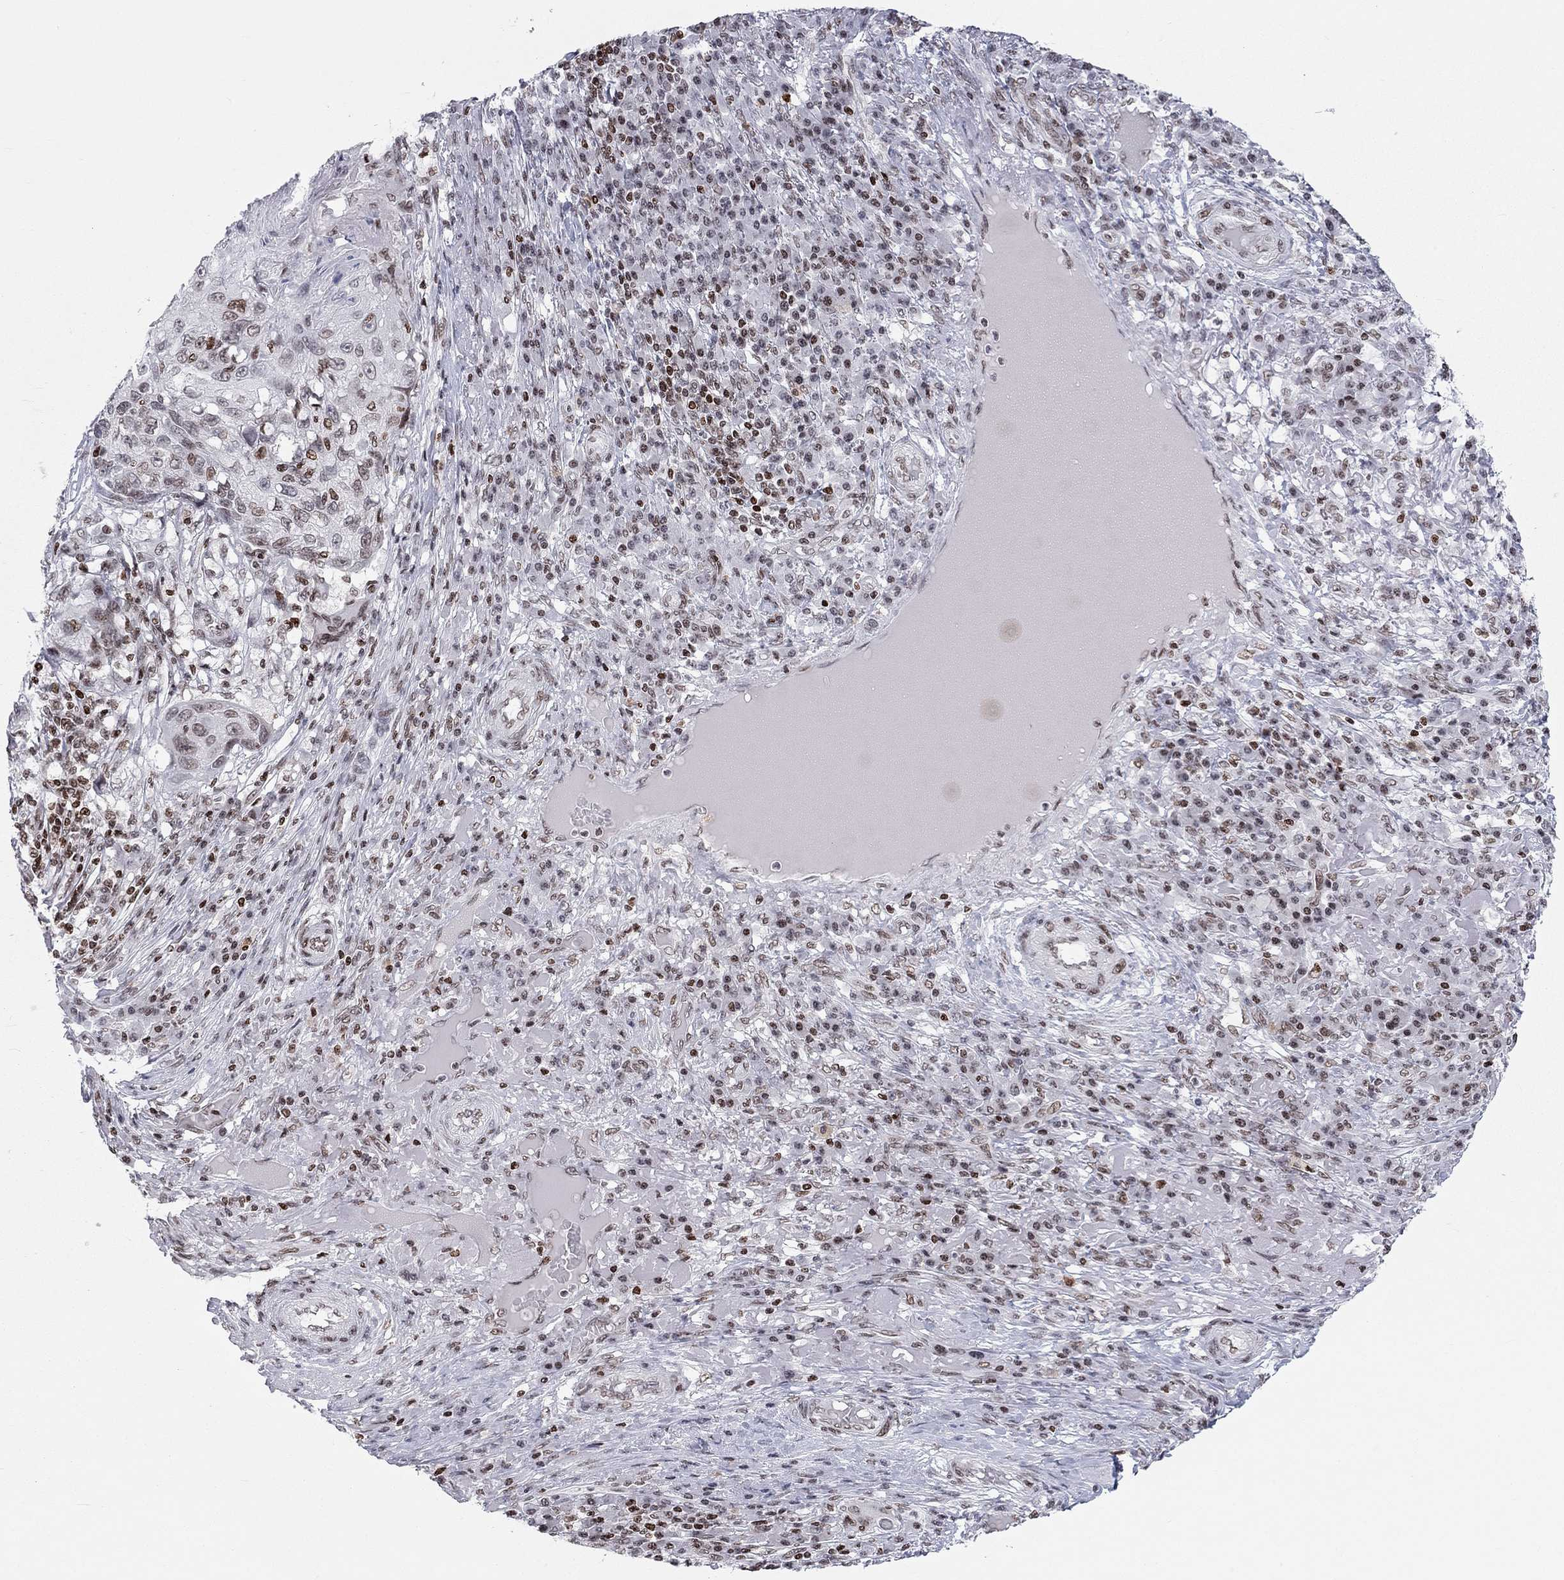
{"staining": {"intensity": "moderate", "quantity": "<25%", "location": "nuclear"}, "tissue": "skin cancer", "cell_type": "Tumor cells", "image_type": "cancer", "snomed": [{"axis": "morphology", "description": "Squamous cell carcinoma, NOS"}, {"axis": "topography", "description": "Skin"}], "caption": "A brown stain highlights moderate nuclear positivity of a protein in human skin squamous cell carcinoma tumor cells. The staining is performed using DAB (3,3'-diaminobenzidine) brown chromogen to label protein expression. The nuclei are counter-stained blue using hematoxylin.", "gene": "H2AX", "patient": {"sex": "male", "age": 92}}